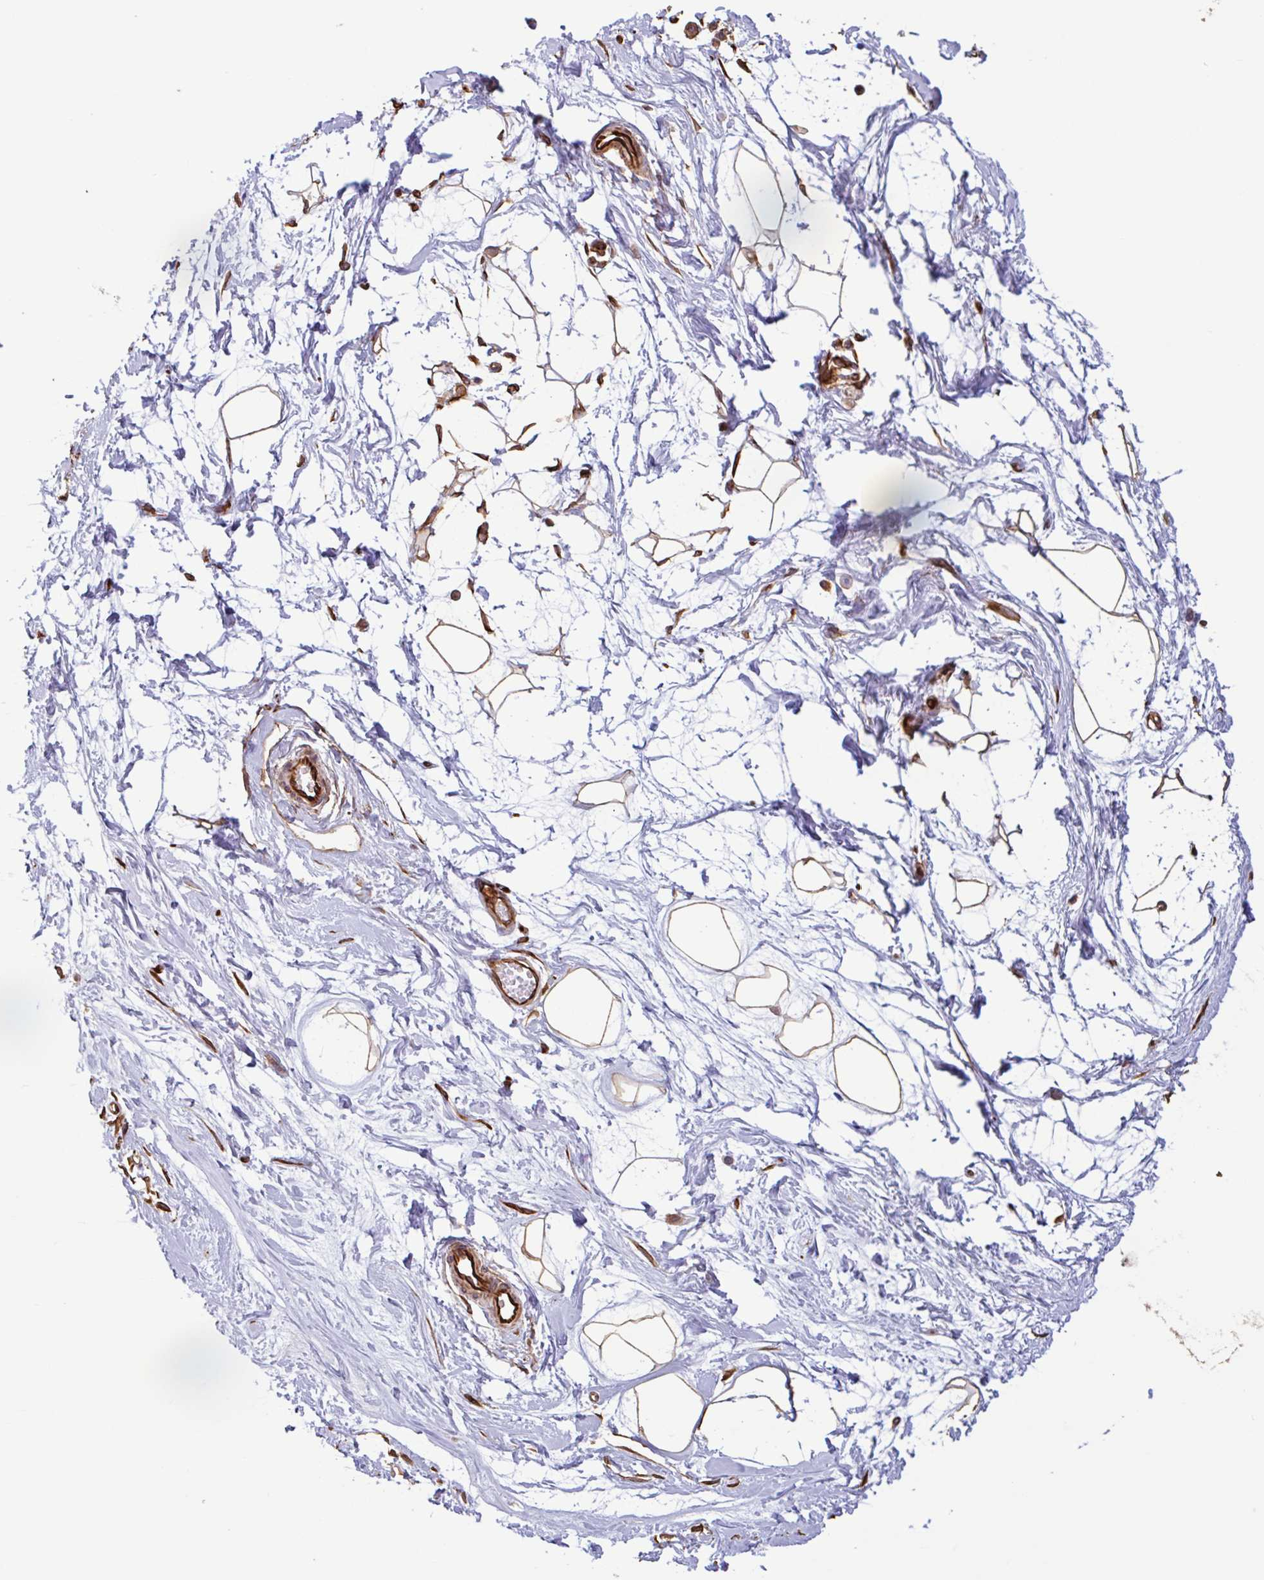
{"staining": {"intensity": "moderate", "quantity": "25%-75%", "location": "cytoplasmic/membranous"}, "tissue": "breast", "cell_type": "Adipocytes", "image_type": "normal", "snomed": [{"axis": "morphology", "description": "Normal tissue, NOS"}, {"axis": "topography", "description": "Breast"}], "caption": "This histopathology image exhibits immunohistochemistry staining of unremarkable breast, with medium moderate cytoplasmic/membranous positivity in about 25%-75% of adipocytes.", "gene": "ZNF790", "patient": {"sex": "female", "age": 45}}